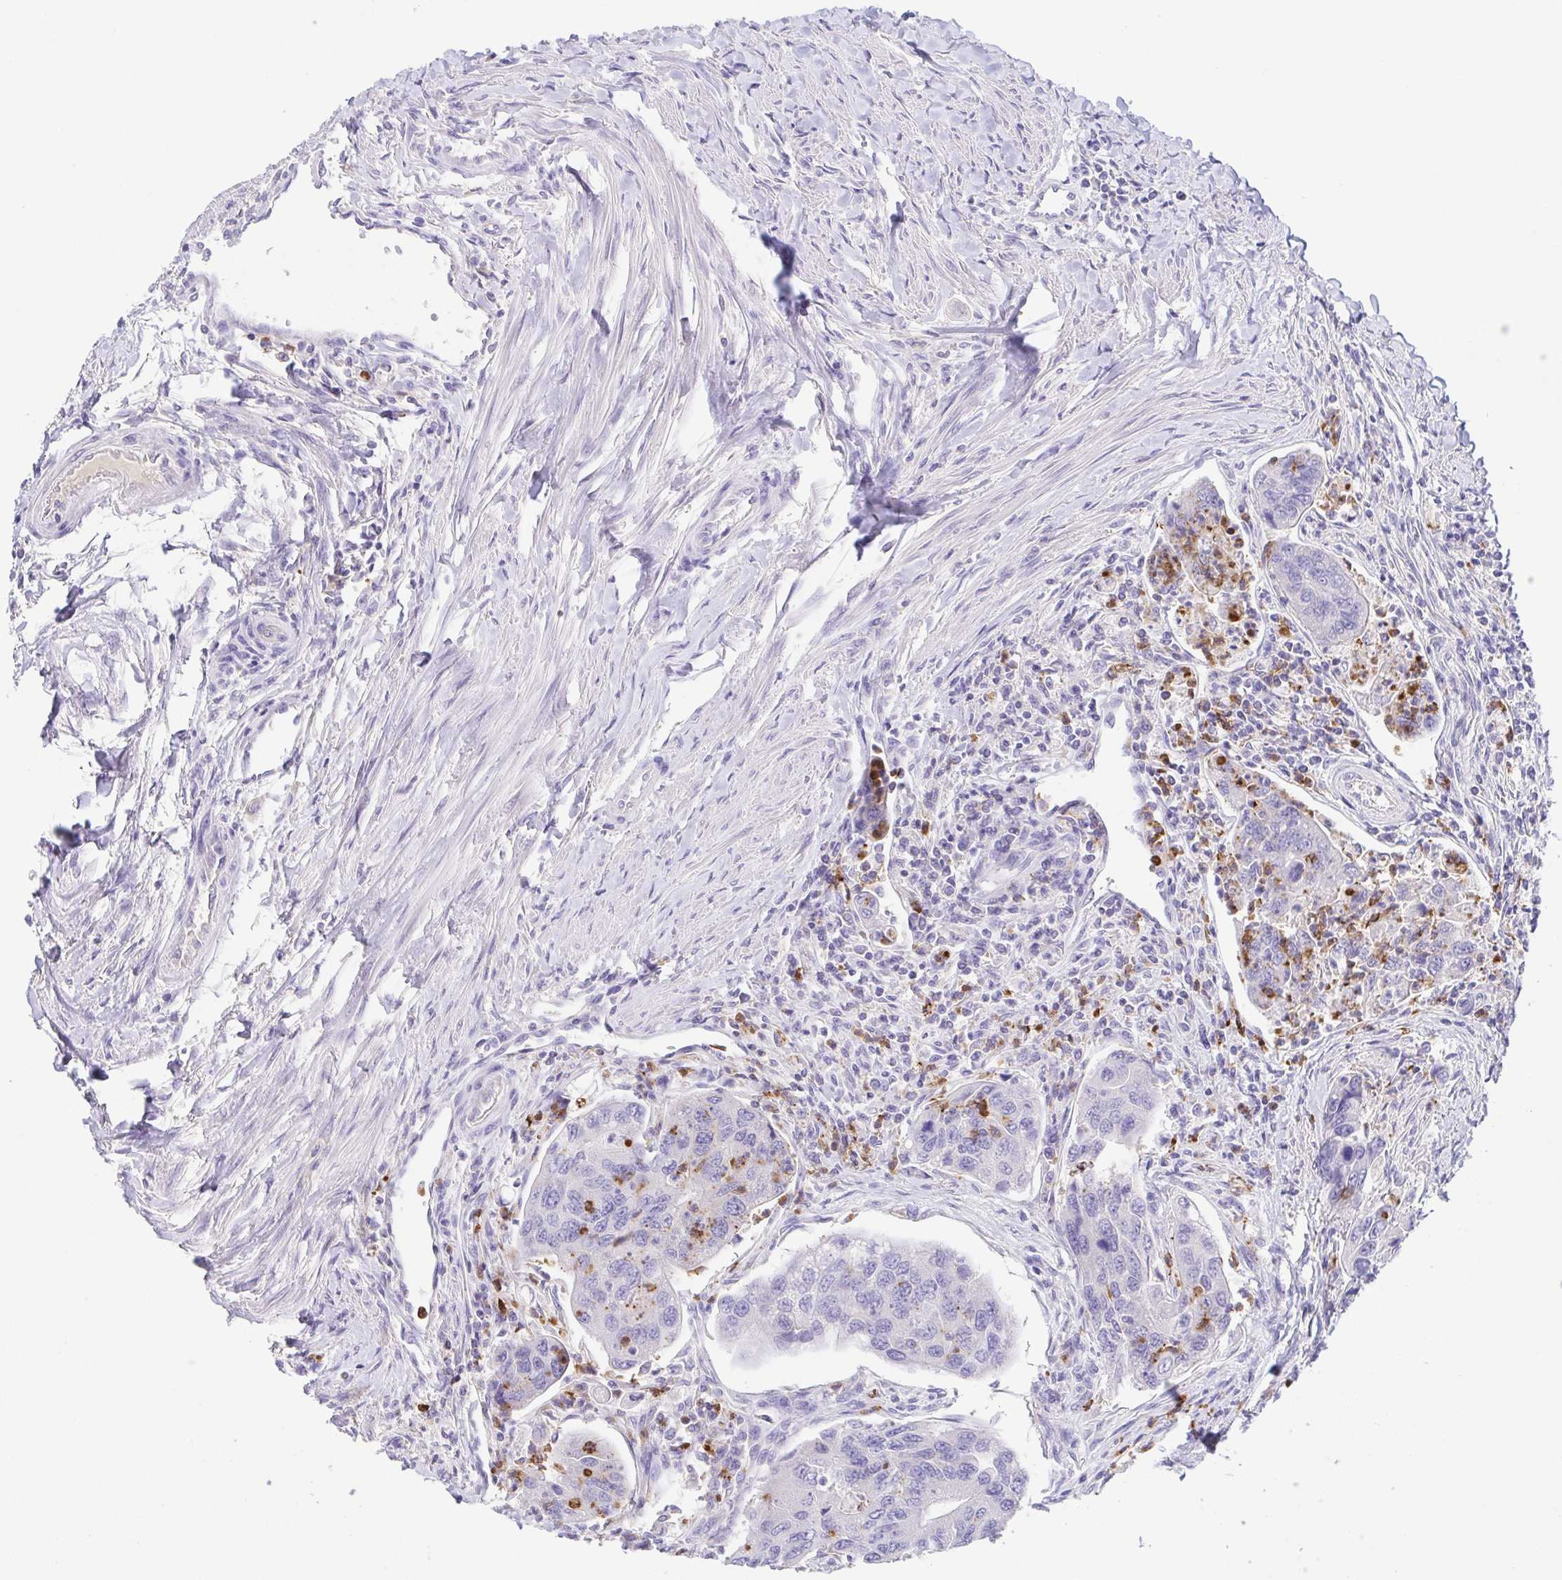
{"staining": {"intensity": "moderate", "quantity": "<25%", "location": "cytoplasmic/membranous"}, "tissue": "colorectal cancer", "cell_type": "Tumor cells", "image_type": "cancer", "snomed": [{"axis": "morphology", "description": "Adenocarcinoma, NOS"}, {"axis": "topography", "description": "Colon"}], "caption": "IHC staining of colorectal cancer (adenocarcinoma), which displays low levels of moderate cytoplasmic/membranous expression in about <25% of tumor cells indicating moderate cytoplasmic/membranous protein staining. The staining was performed using DAB (brown) for protein detection and nuclei were counterstained in hematoxylin (blue).", "gene": "ARPP21", "patient": {"sex": "female", "age": 67}}